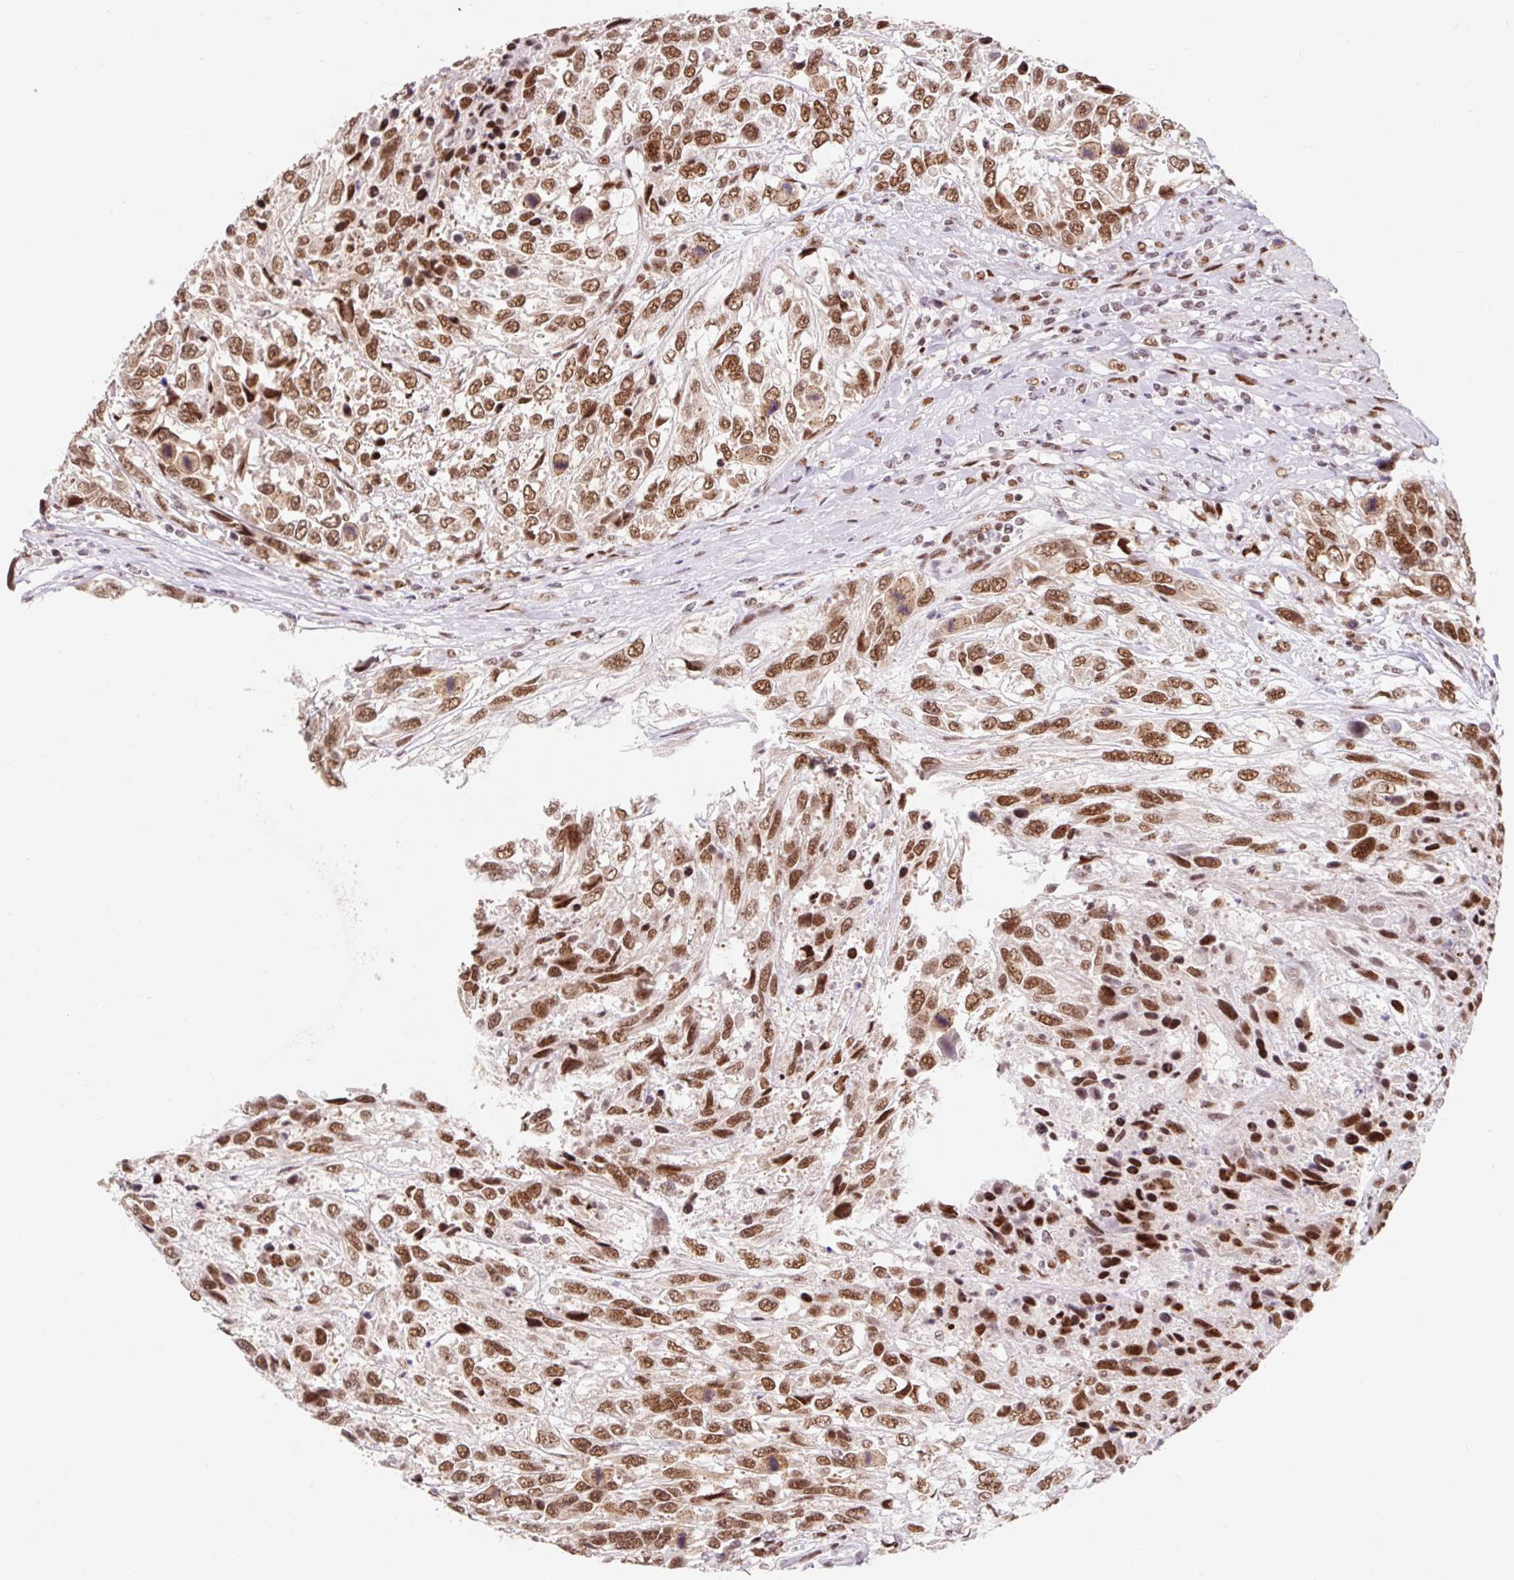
{"staining": {"intensity": "strong", "quantity": ">75%", "location": "nuclear"}, "tissue": "urothelial cancer", "cell_type": "Tumor cells", "image_type": "cancer", "snomed": [{"axis": "morphology", "description": "Urothelial carcinoma, High grade"}, {"axis": "topography", "description": "Urinary bladder"}], "caption": "Human high-grade urothelial carcinoma stained for a protein (brown) reveals strong nuclear positive staining in approximately >75% of tumor cells.", "gene": "SRSF10", "patient": {"sex": "female", "age": 70}}